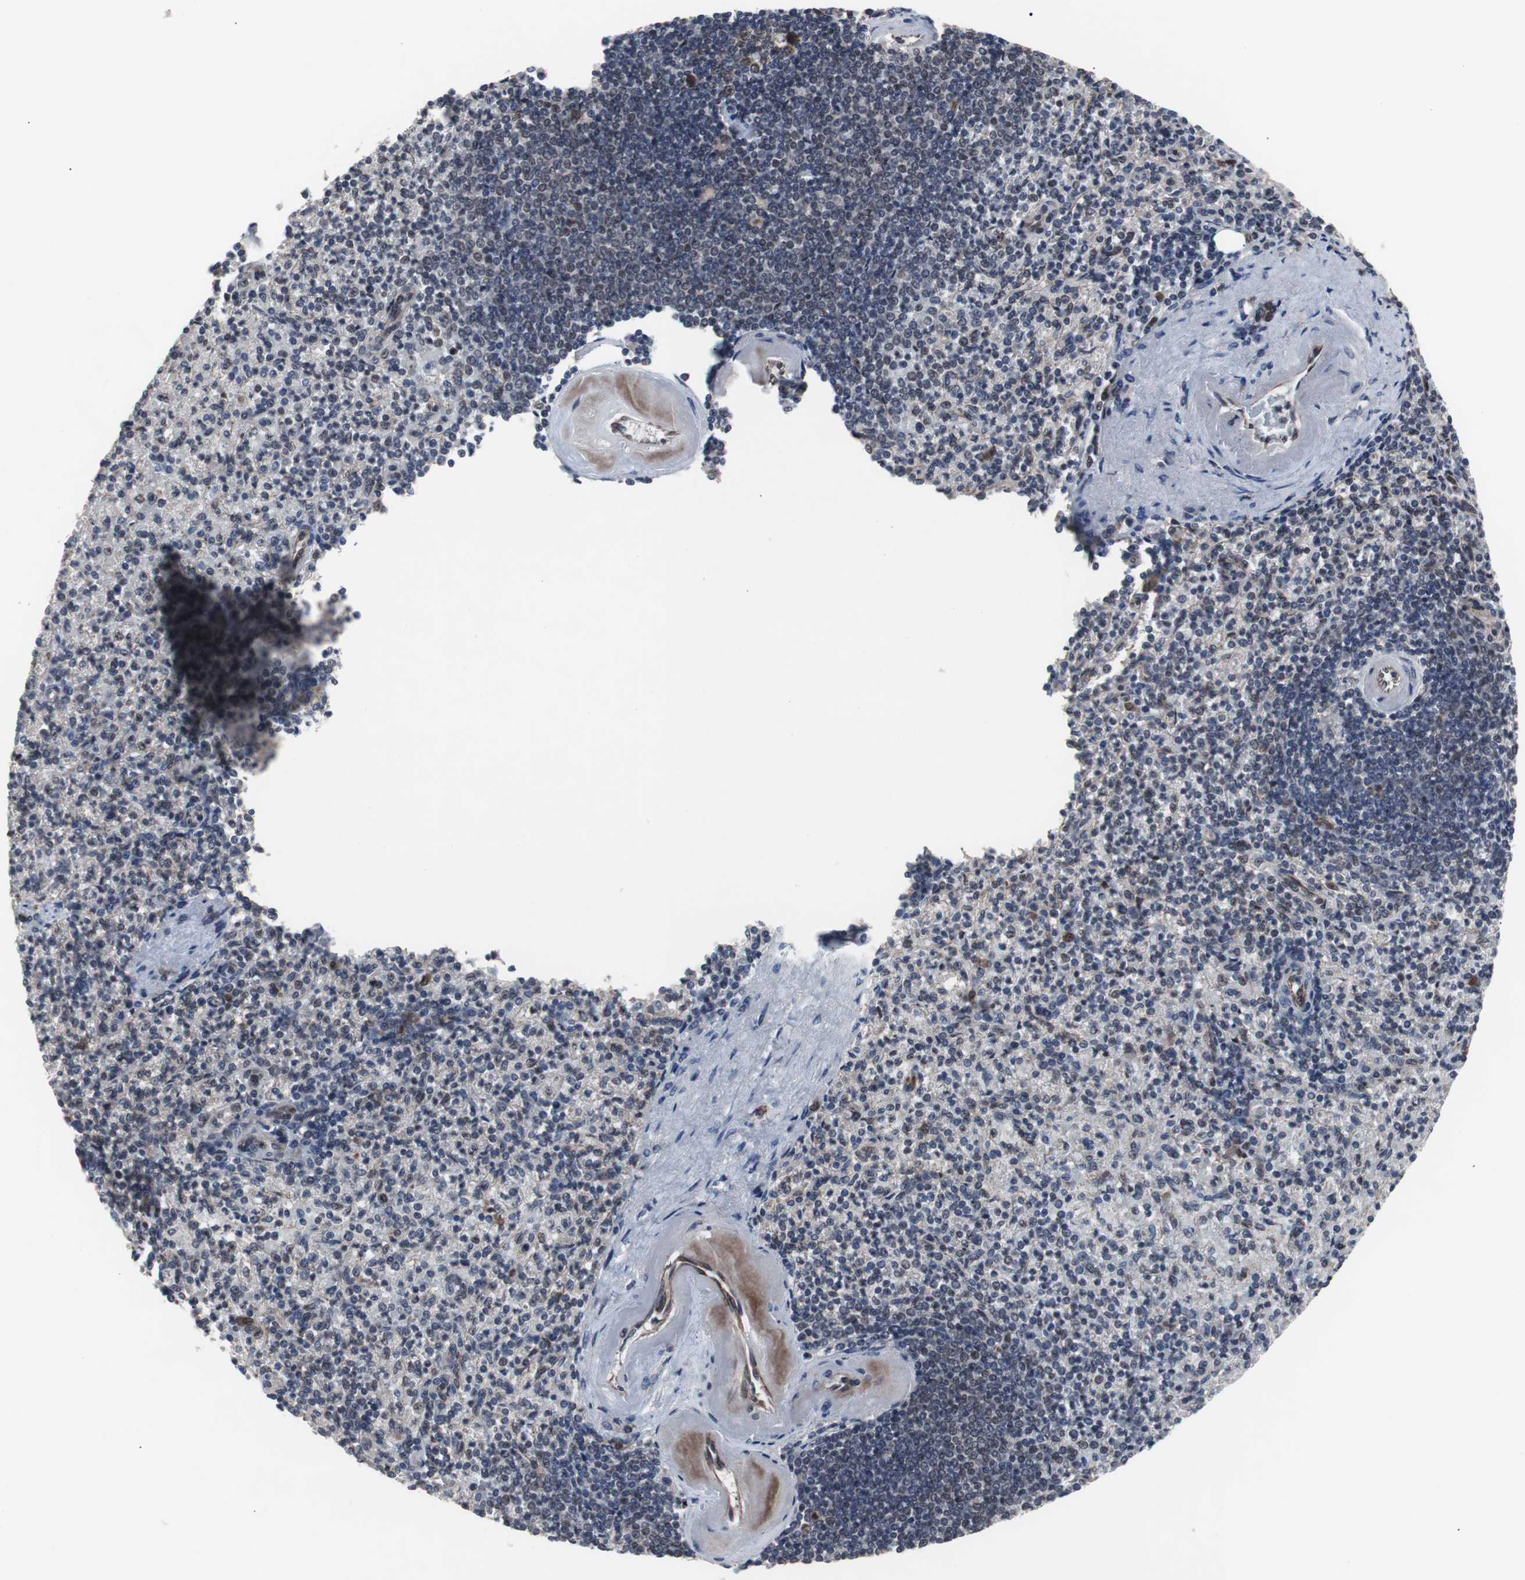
{"staining": {"intensity": "weak", "quantity": "25%-75%", "location": "nuclear"}, "tissue": "spleen", "cell_type": "Cells in red pulp", "image_type": "normal", "snomed": [{"axis": "morphology", "description": "Normal tissue, NOS"}, {"axis": "topography", "description": "Spleen"}], "caption": "DAB (3,3'-diaminobenzidine) immunohistochemical staining of benign spleen displays weak nuclear protein staining in approximately 25%-75% of cells in red pulp. (brown staining indicates protein expression, while blue staining denotes nuclei).", "gene": "GTF2F2", "patient": {"sex": "female", "age": 74}}